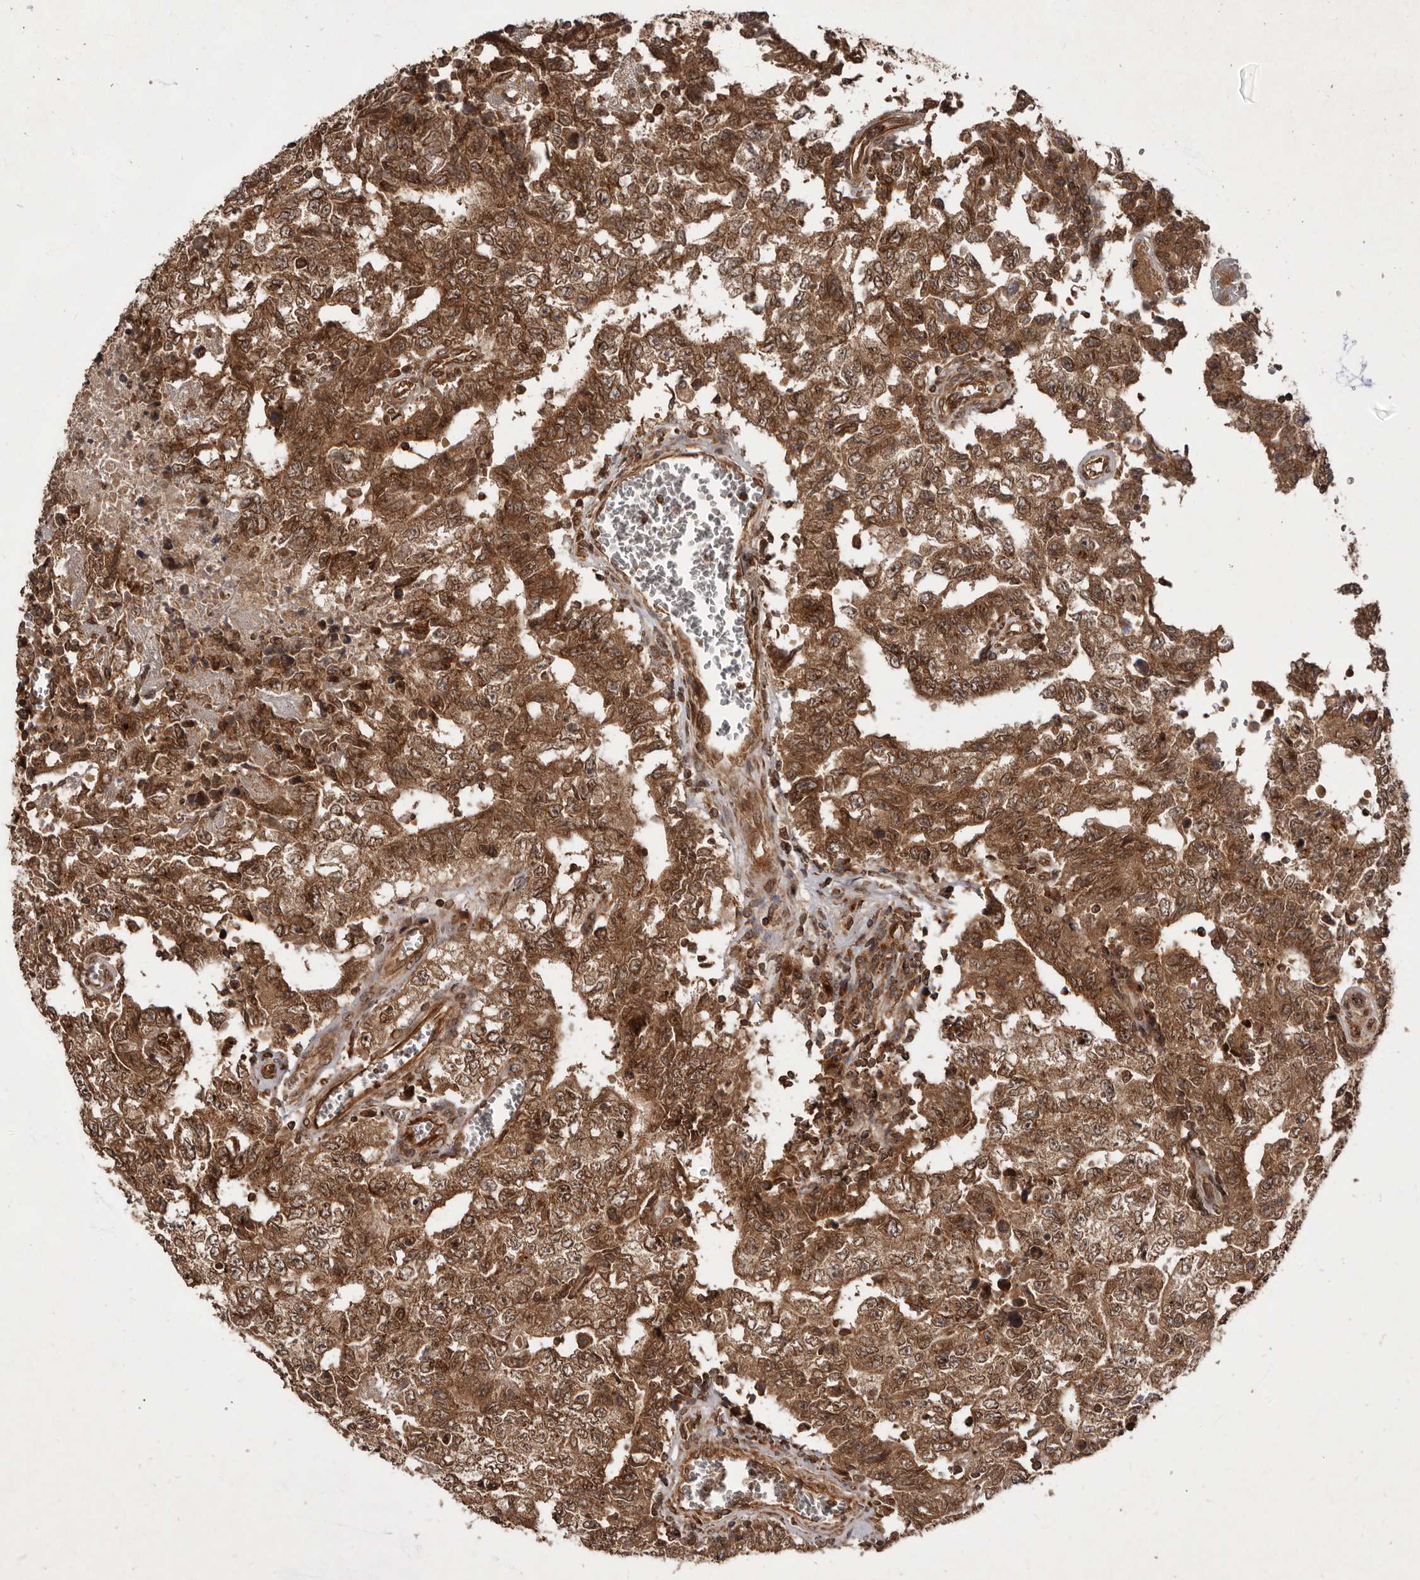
{"staining": {"intensity": "strong", "quantity": ">75%", "location": "cytoplasmic/membranous,nuclear"}, "tissue": "testis cancer", "cell_type": "Tumor cells", "image_type": "cancer", "snomed": [{"axis": "morphology", "description": "Carcinoma, Embryonal, NOS"}, {"axis": "topography", "description": "Testis"}], "caption": "This is an image of IHC staining of embryonal carcinoma (testis), which shows strong staining in the cytoplasmic/membranous and nuclear of tumor cells.", "gene": "STK36", "patient": {"sex": "male", "age": 26}}